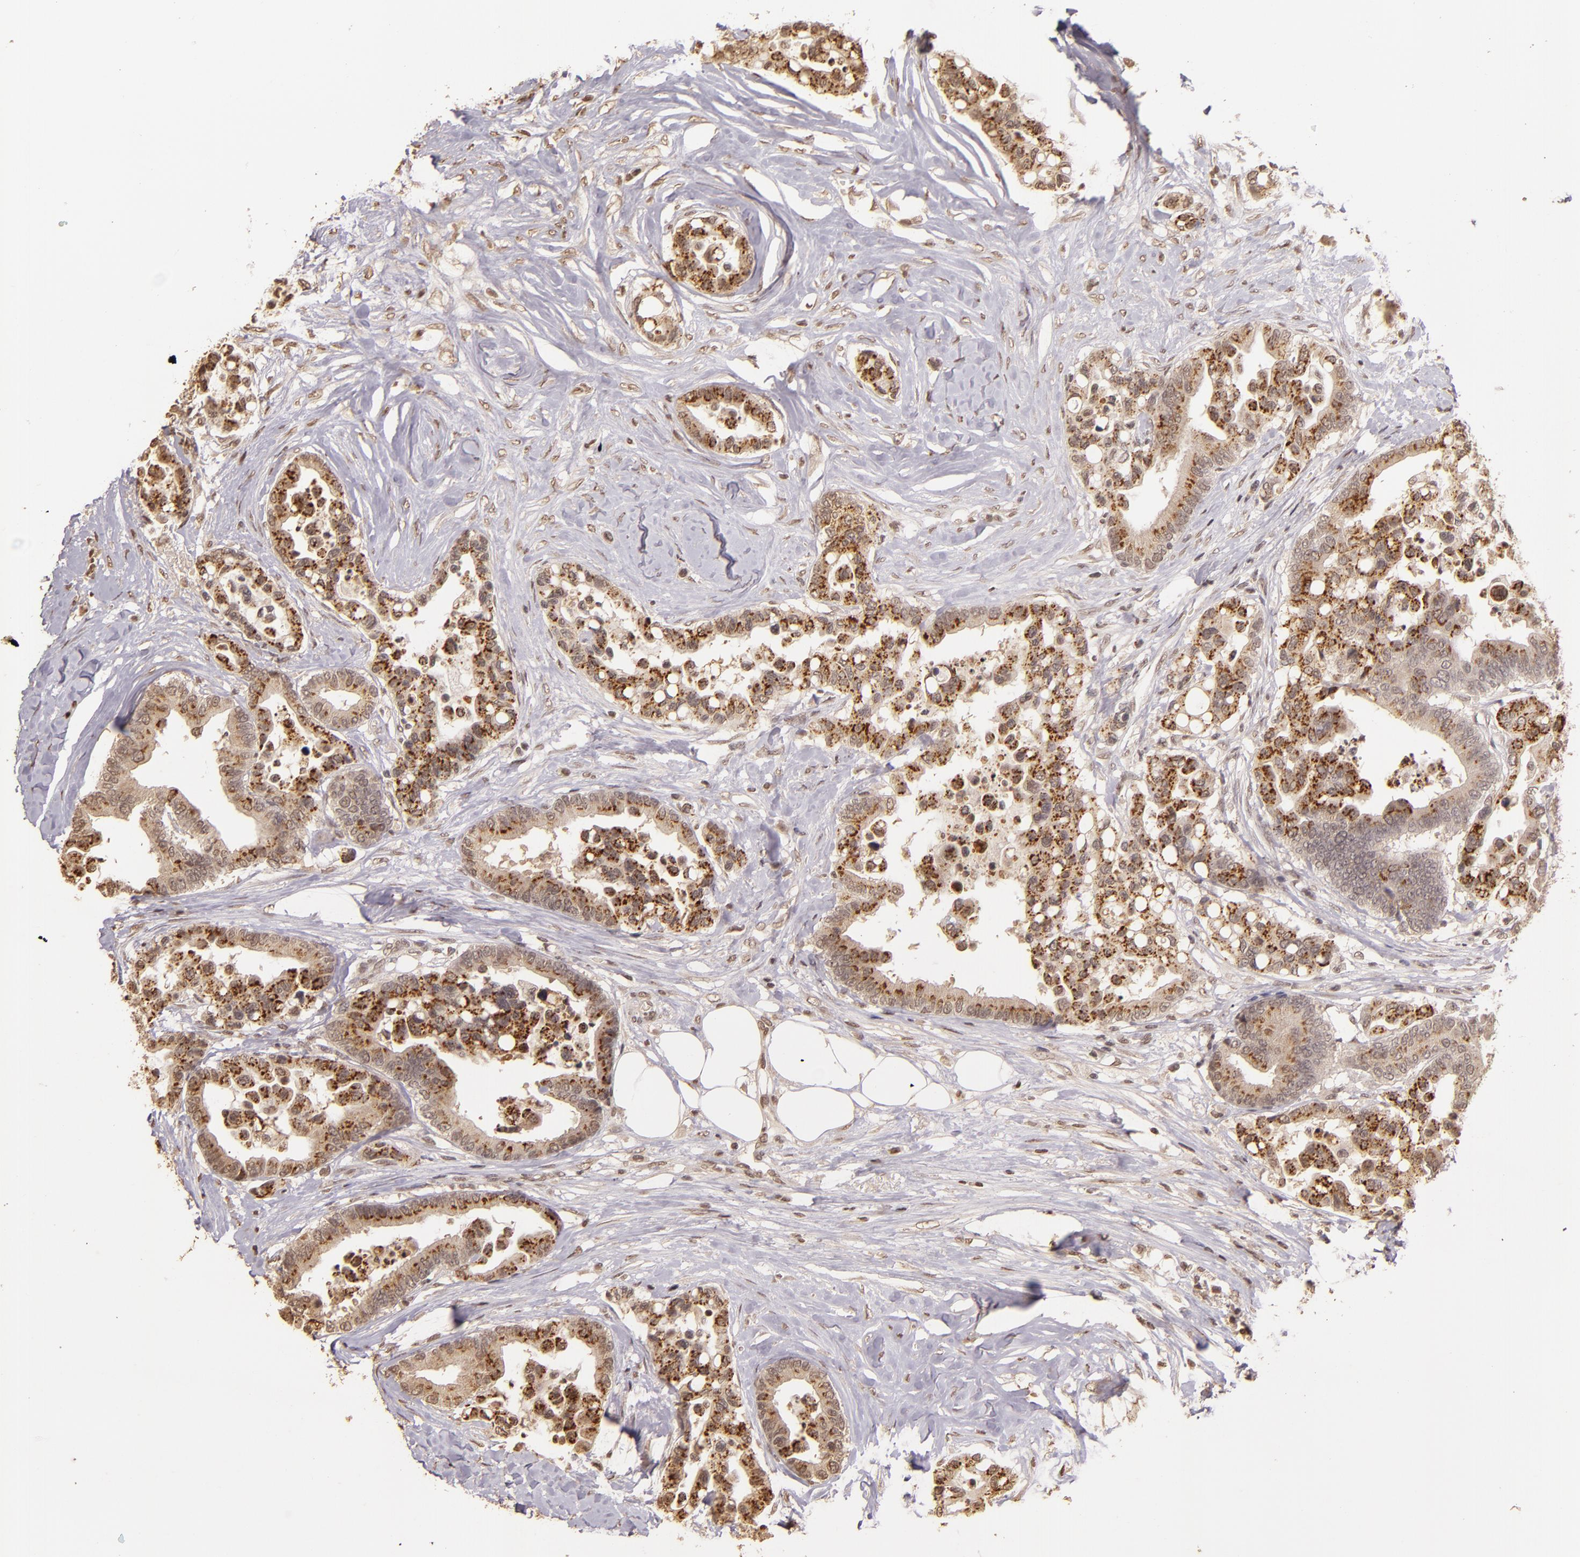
{"staining": {"intensity": "moderate", "quantity": ">75%", "location": "cytoplasmic/membranous,nuclear"}, "tissue": "colorectal cancer", "cell_type": "Tumor cells", "image_type": "cancer", "snomed": [{"axis": "morphology", "description": "Adenocarcinoma, NOS"}, {"axis": "topography", "description": "Colon"}], "caption": "Immunohistochemical staining of human colorectal cancer displays medium levels of moderate cytoplasmic/membranous and nuclear protein positivity in about >75% of tumor cells.", "gene": "CUL1", "patient": {"sex": "male", "age": 82}}